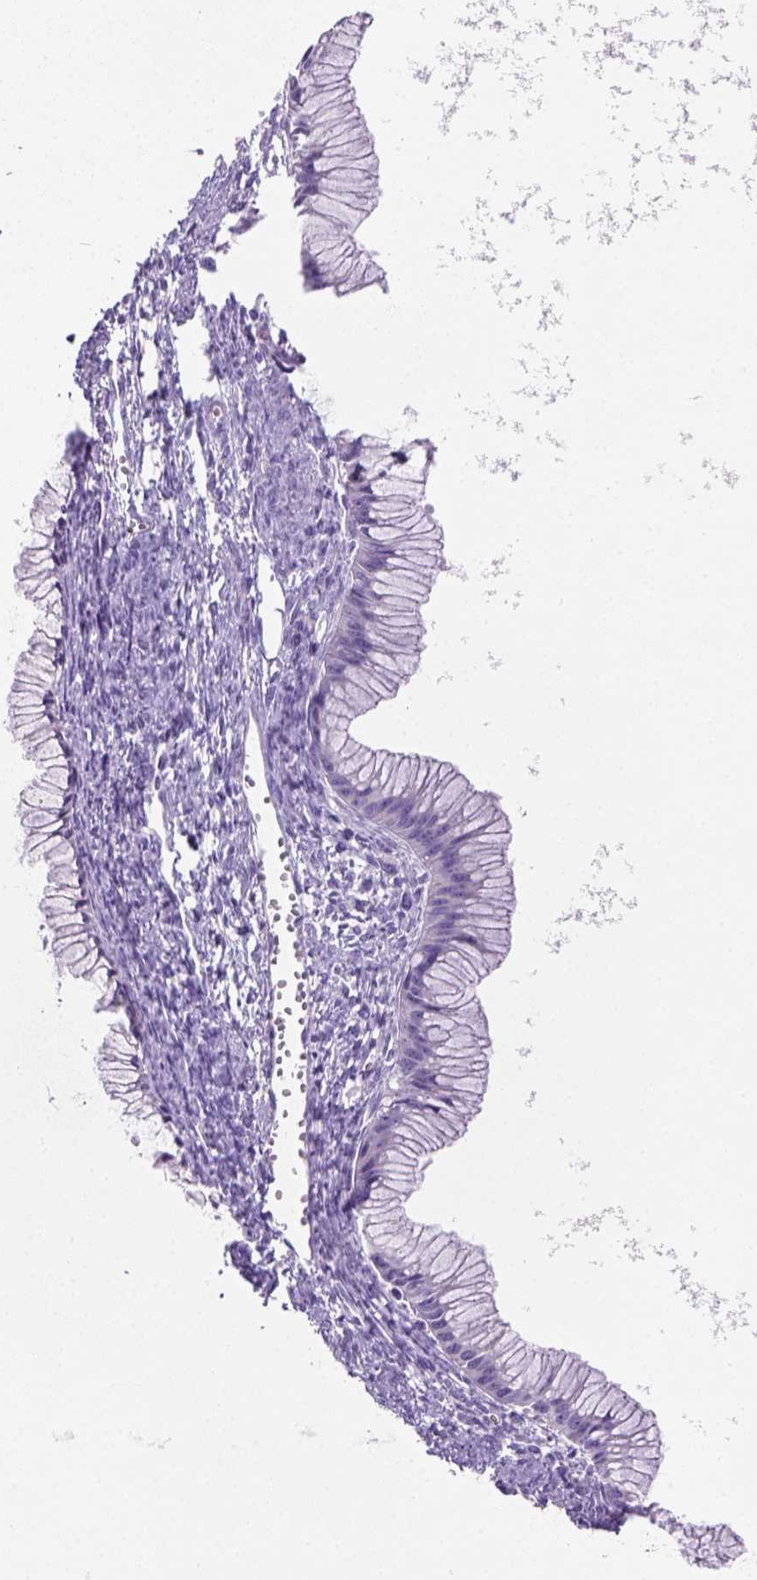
{"staining": {"intensity": "negative", "quantity": "none", "location": "none"}, "tissue": "ovarian cancer", "cell_type": "Tumor cells", "image_type": "cancer", "snomed": [{"axis": "morphology", "description": "Cystadenocarcinoma, mucinous, NOS"}, {"axis": "topography", "description": "Ovary"}], "caption": "A histopathology image of ovarian cancer stained for a protein demonstrates no brown staining in tumor cells.", "gene": "SIRPD", "patient": {"sex": "female", "age": 41}}